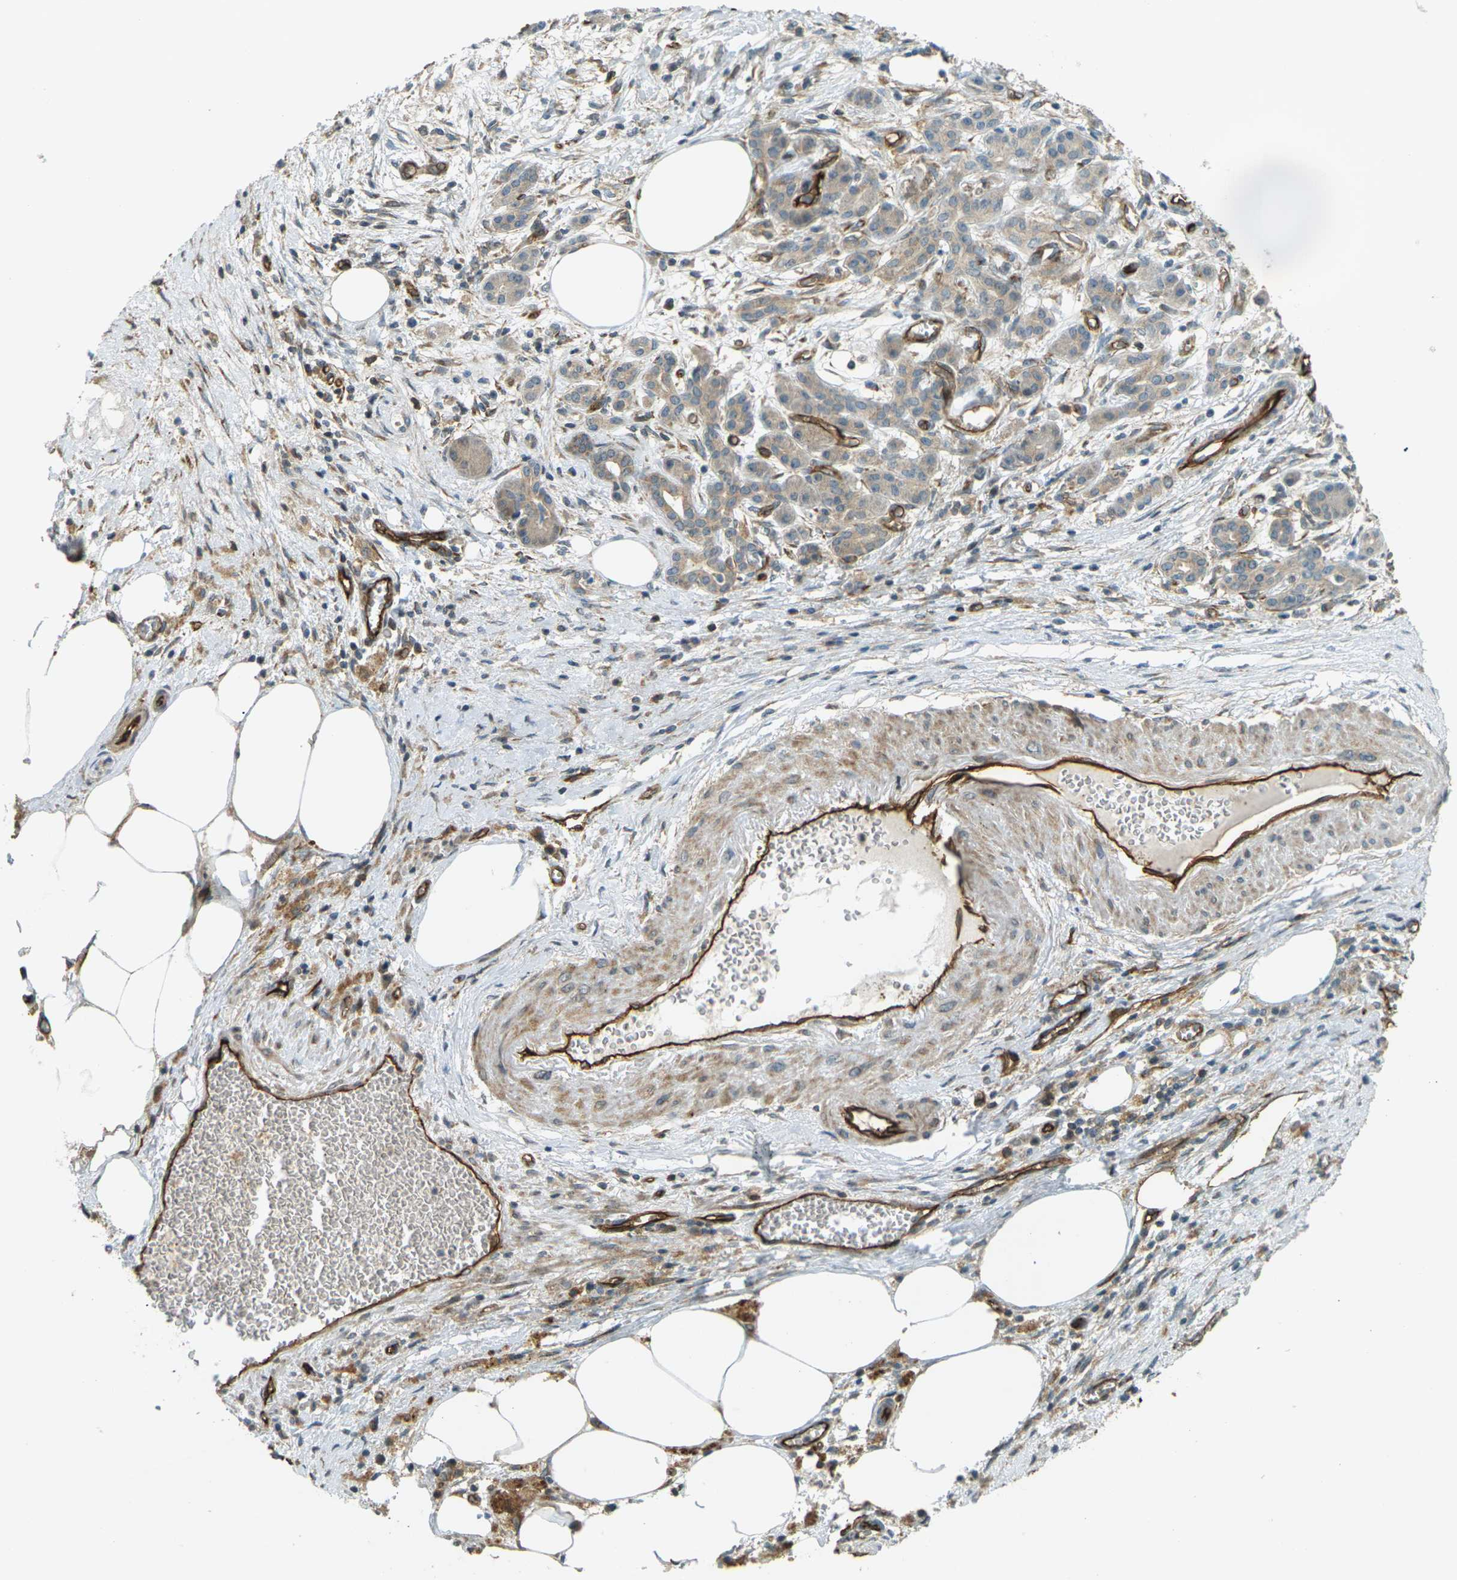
{"staining": {"intensity": "weak", "quantity": ">75%", "location": "cytoplasmic/membranous"}, "tissue": "pancreatic cancer", "cell_type": "Tumor cells", "image_type": "cancer", "snomed": [{"axis": "morphology", "description": "Adenocarcinoma, NOS"}, {"axis": "topography", "description": "Pancreas"}], "caption": "Immunohistochemistry (IHC) image of pancreatic cancer stained for a protein (brown), which shows low levels of weak cytoplasmic/membranous expression in approximately >75% of tumor cells.", "gene": "S1PR1", "patient": {"sex": "female", "age": 70}}